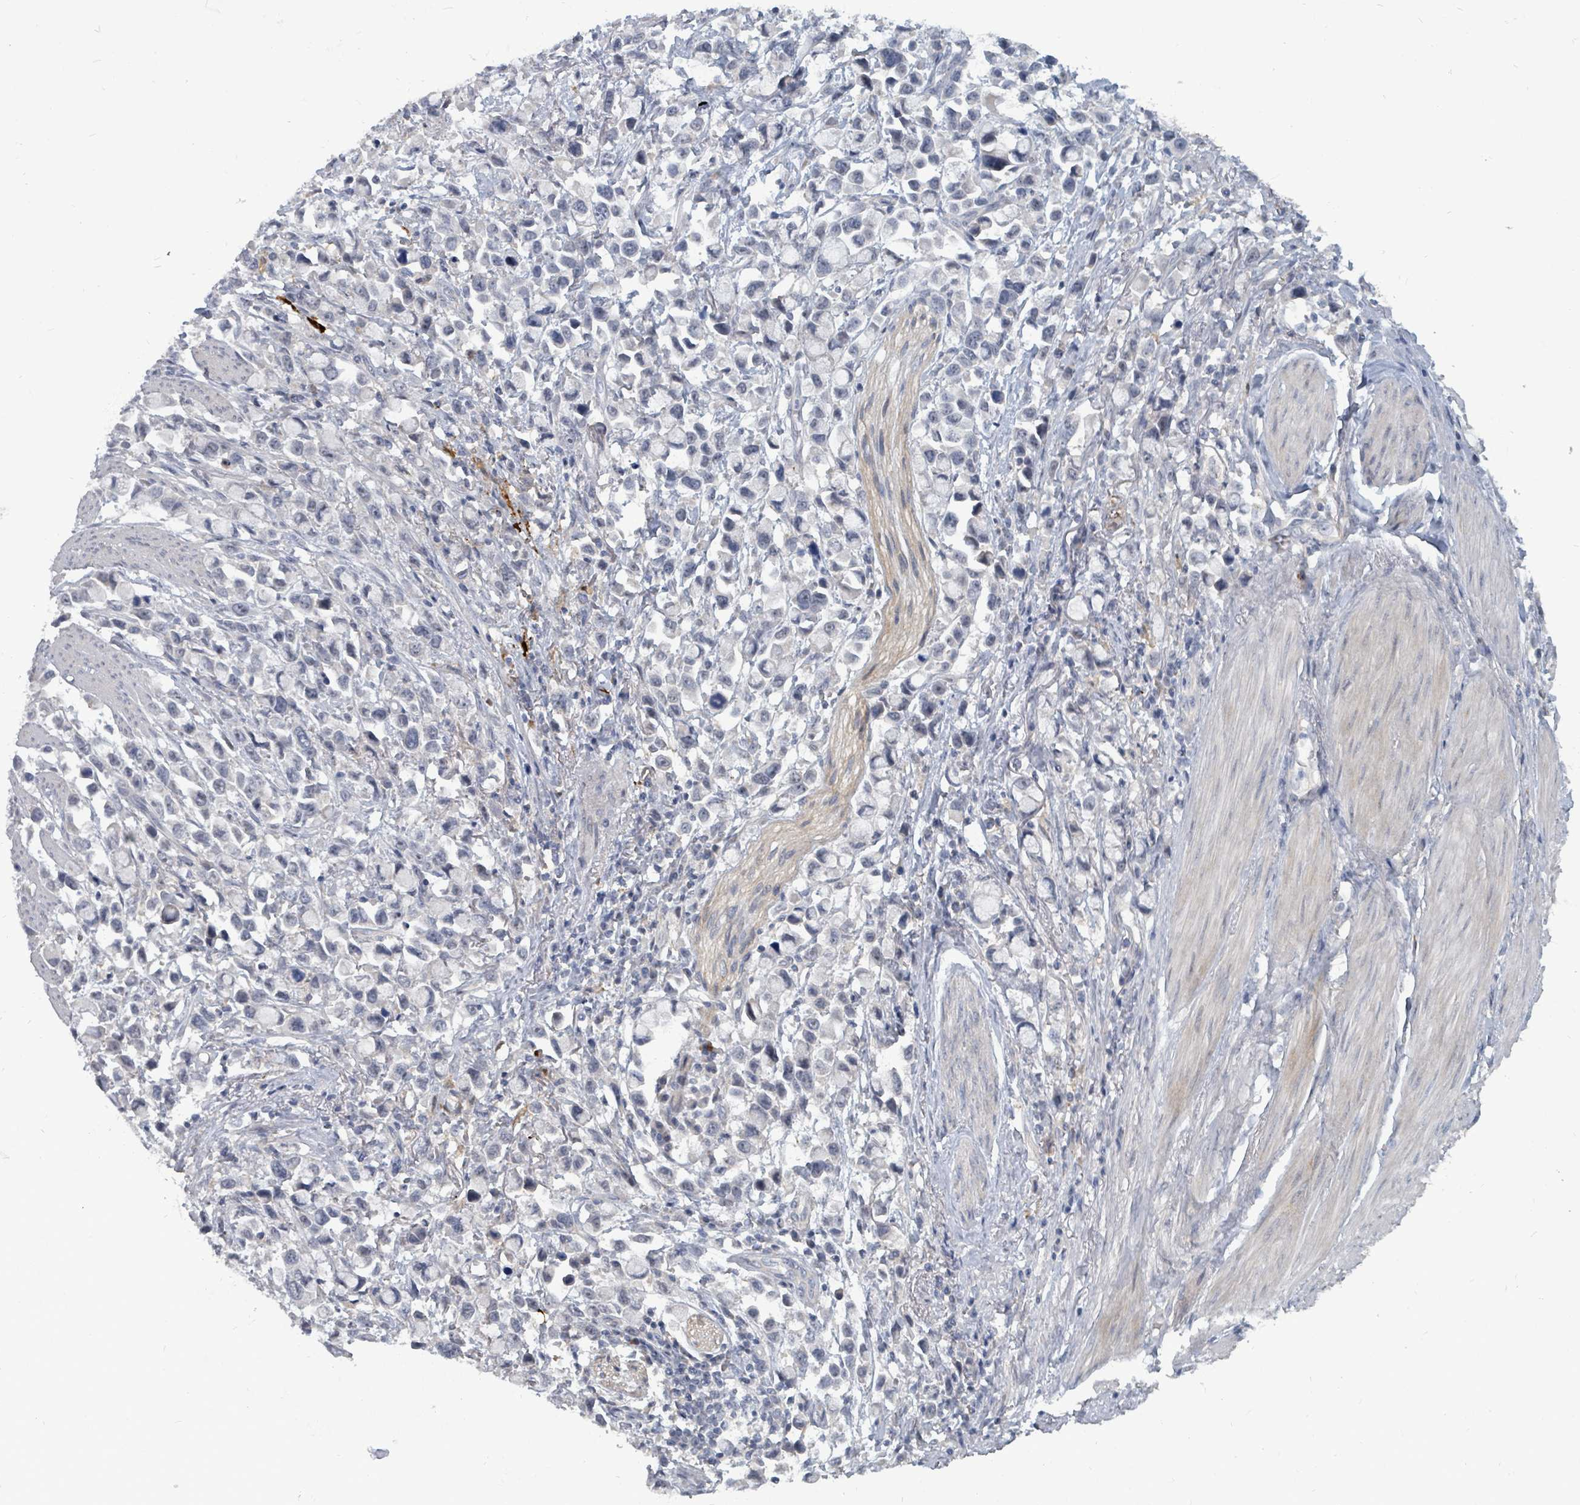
{"staining": {"intensity": "negative", "quantity": "none", "location": "none"}, "tissue": "stomach cancer", "cell_type": "Tumor cells", "image_type": "cancer", "snomed": [{"axis": "morphology", "description": "Adenocarcinoma, NOS"}, {"axis": "topography", "description": "Stomach"}], "caption": "An immunohistochemistry micrograph of stomach cancer (adenocarcinoma) is shown. There is no staining in tumor cells of stomach cancer (adenocarcinoma).", "gene": "TRDMT1", "patient": {"sex": "female", "age": 81}}